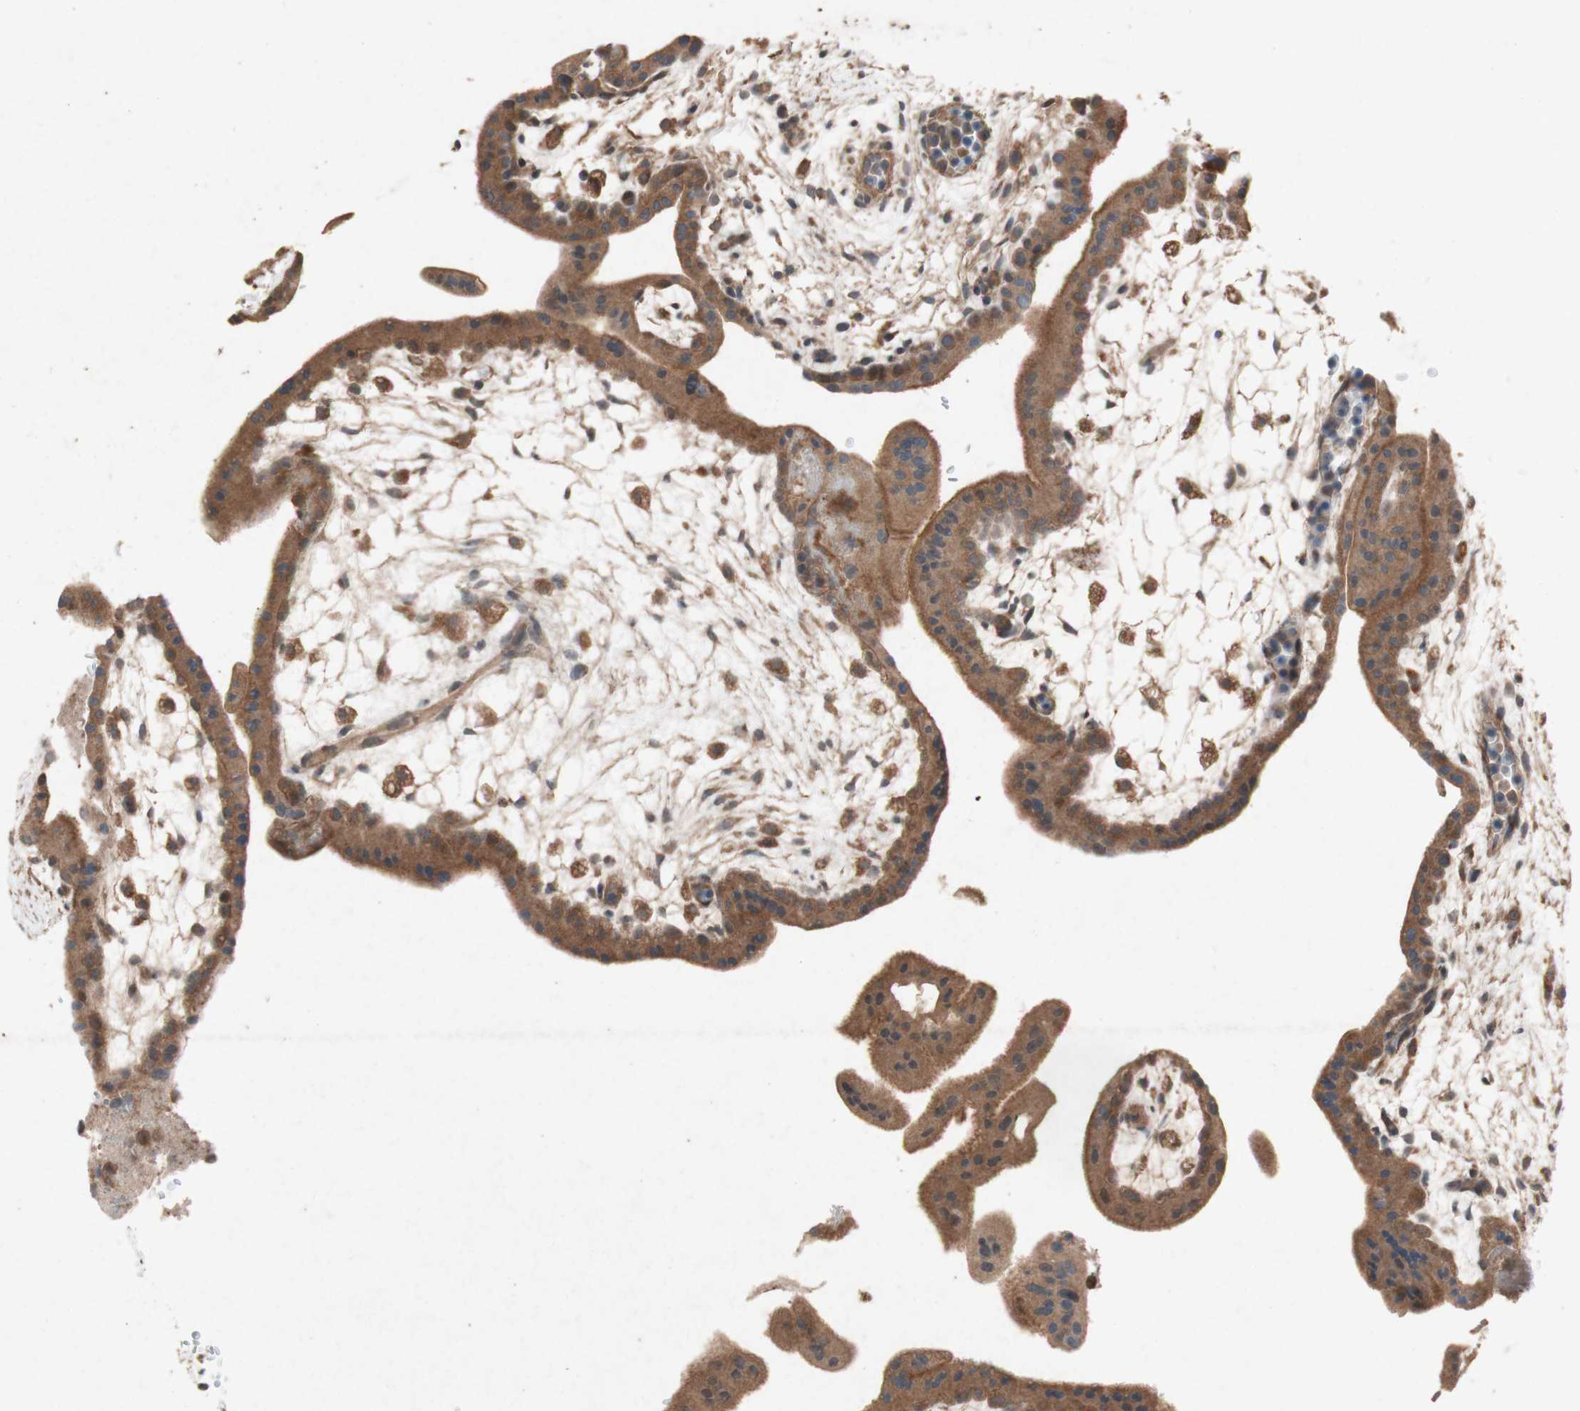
{"staining": {"intensity": "moderate", "quantity": ">75%", "location": "cytoplasmic/membranous"}, "tissue": "placenta", "cell_type": "Trophoblastic cells", "image_type": "normal", "snomed": [{"axis": "morphology", "description": "Normal tissue, NOS"}, {"axis": "topography", "description": "Placenta"}], "caption": "This micrograph exhibits immunohistochemistry (IHC) staining of benign placenta, with medium moderate cytoplasmic/membranous expression in approximately >75% of trophoblastic cells.", "gene": "ATP6V1F", "patient": {"sex": "female", "age": 35}}